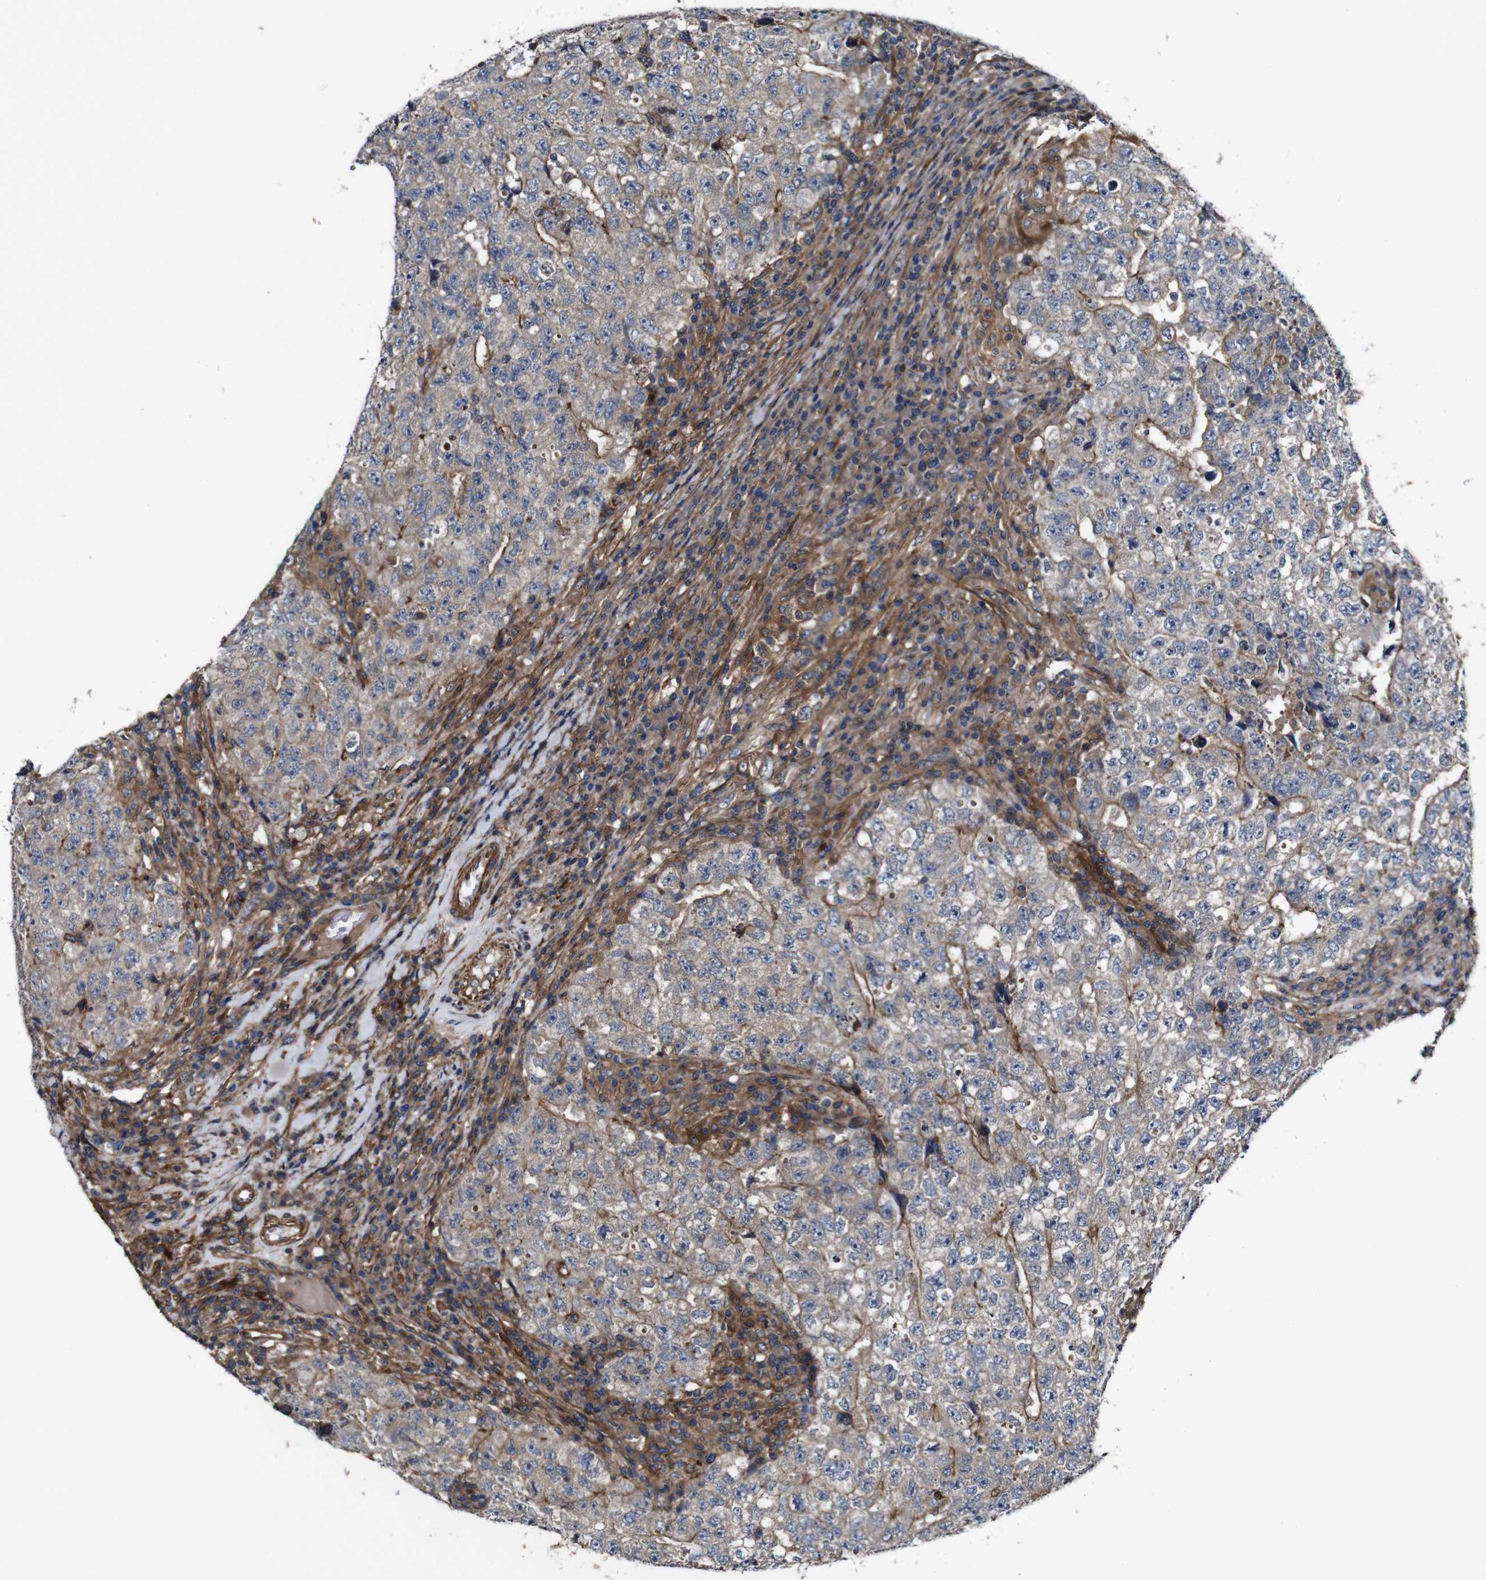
{"staining": {"intensity": "weak", "quantity": ">75%", "location": "cytoplasmic/membranous"}, "tissue": "testis cancer", "cell_type": "Tumor cells", "image_type": "cancer", "snomed": [{"axis": "morphology", "description": "Necrosis, NOS"}, {"axis": "morphology", "description": "Carcinoma, Embryonal, NOS"}, {"axis": "topography", "description": "Testis"}], "caption": "Tumor cells exhibit low levels of weak cytoplasmic/membranous expression in approximately >75% of cells in human testis cancer. (brown staining indicates protein expression, while blue staining denotes nuclei).", "gene": "GSDME", "patient": {"sex": "male", "age": 19}}